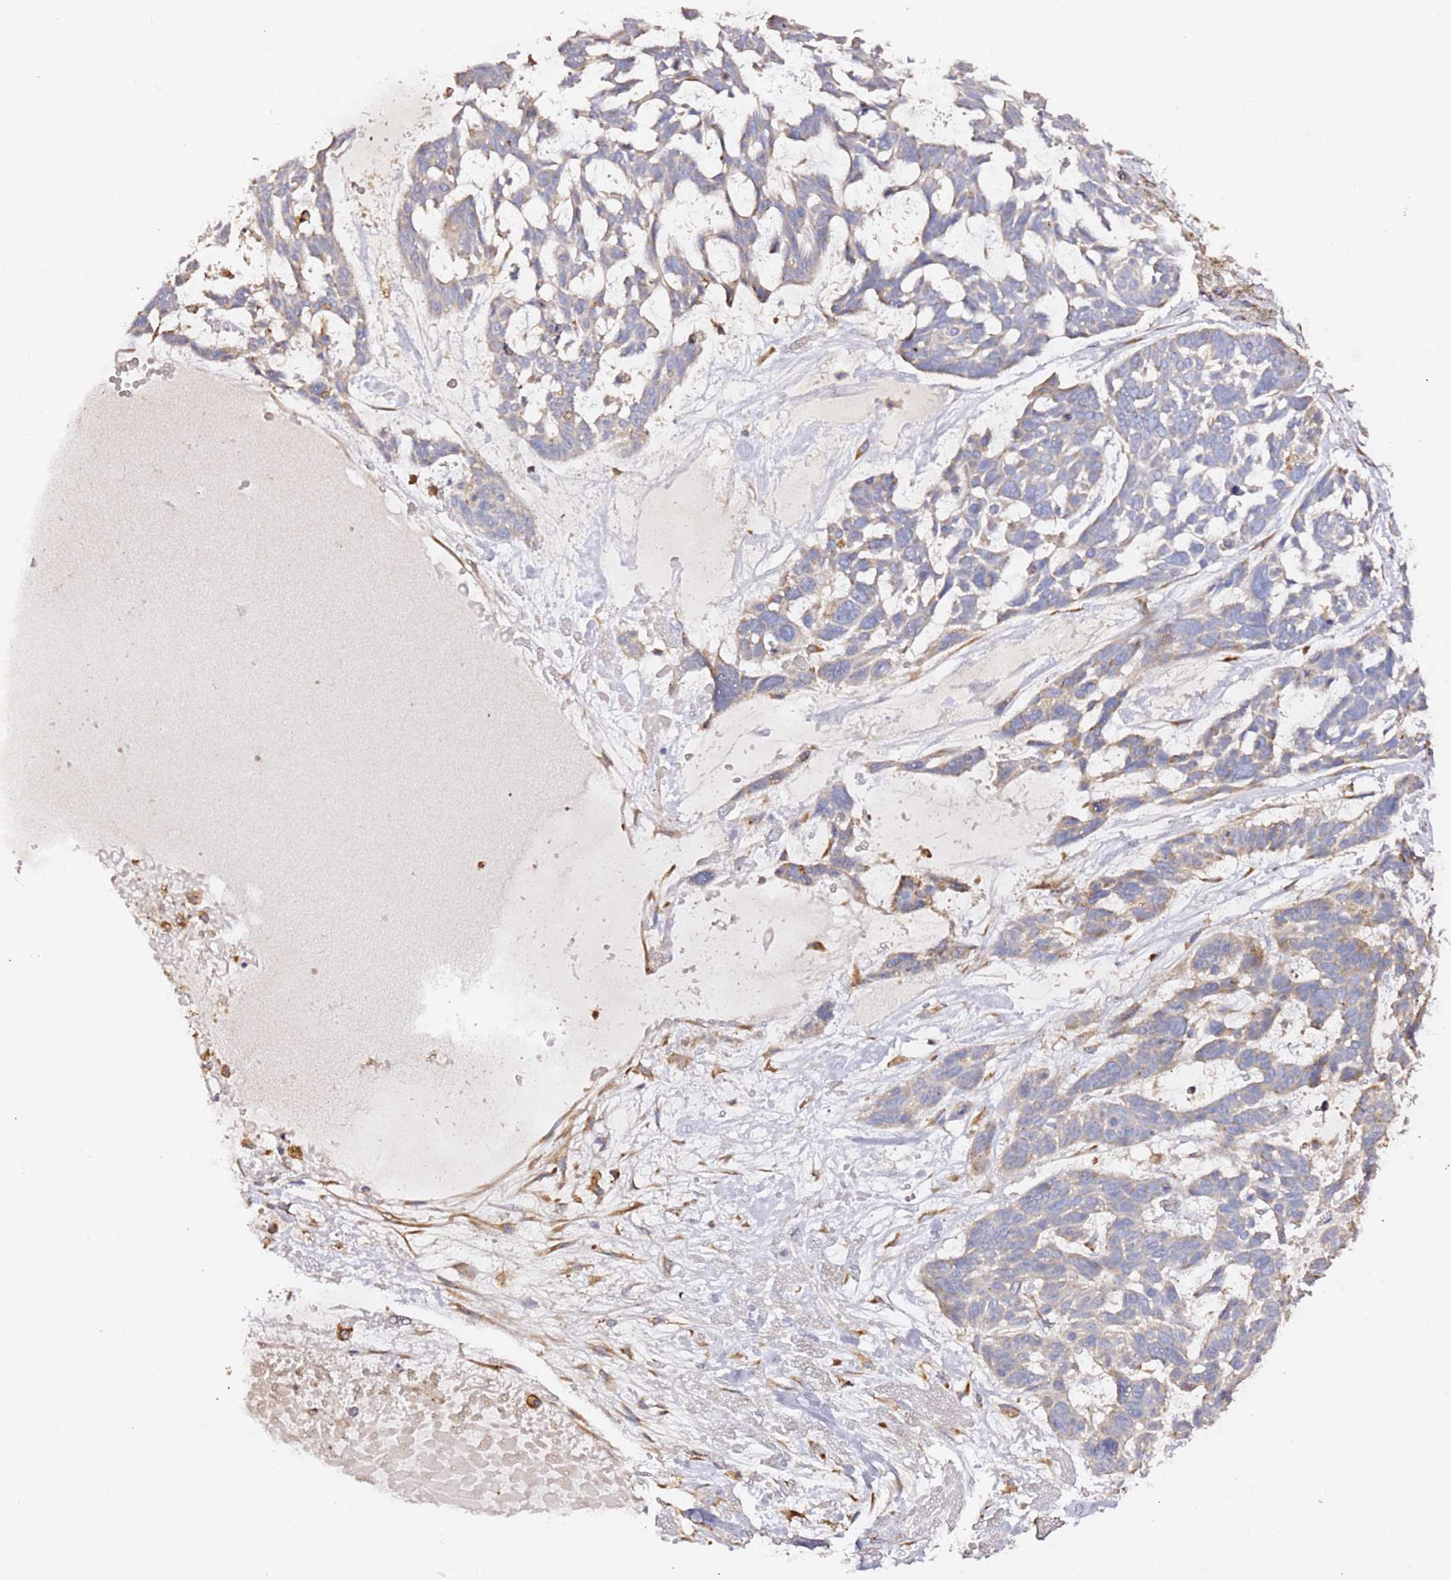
{"staining": {"intensity": "weak", "quantity": "<25%", "location": "cytoplasmic/membranous"}, "tissue": "skin cancer", "cell_type": "Tumor cells", "image_type": "cancer", "snomed": [{"axis": "morphology", "description": "Basal cell carcinoma"}, {"axis": "topography", "description": "Skin"}], "caption": "IHC of human skin basal cell carcinoma reveals no expression in tumor cells.", "gene": "HSD17B7", "patient": {"sex": "male", "age": 88}}